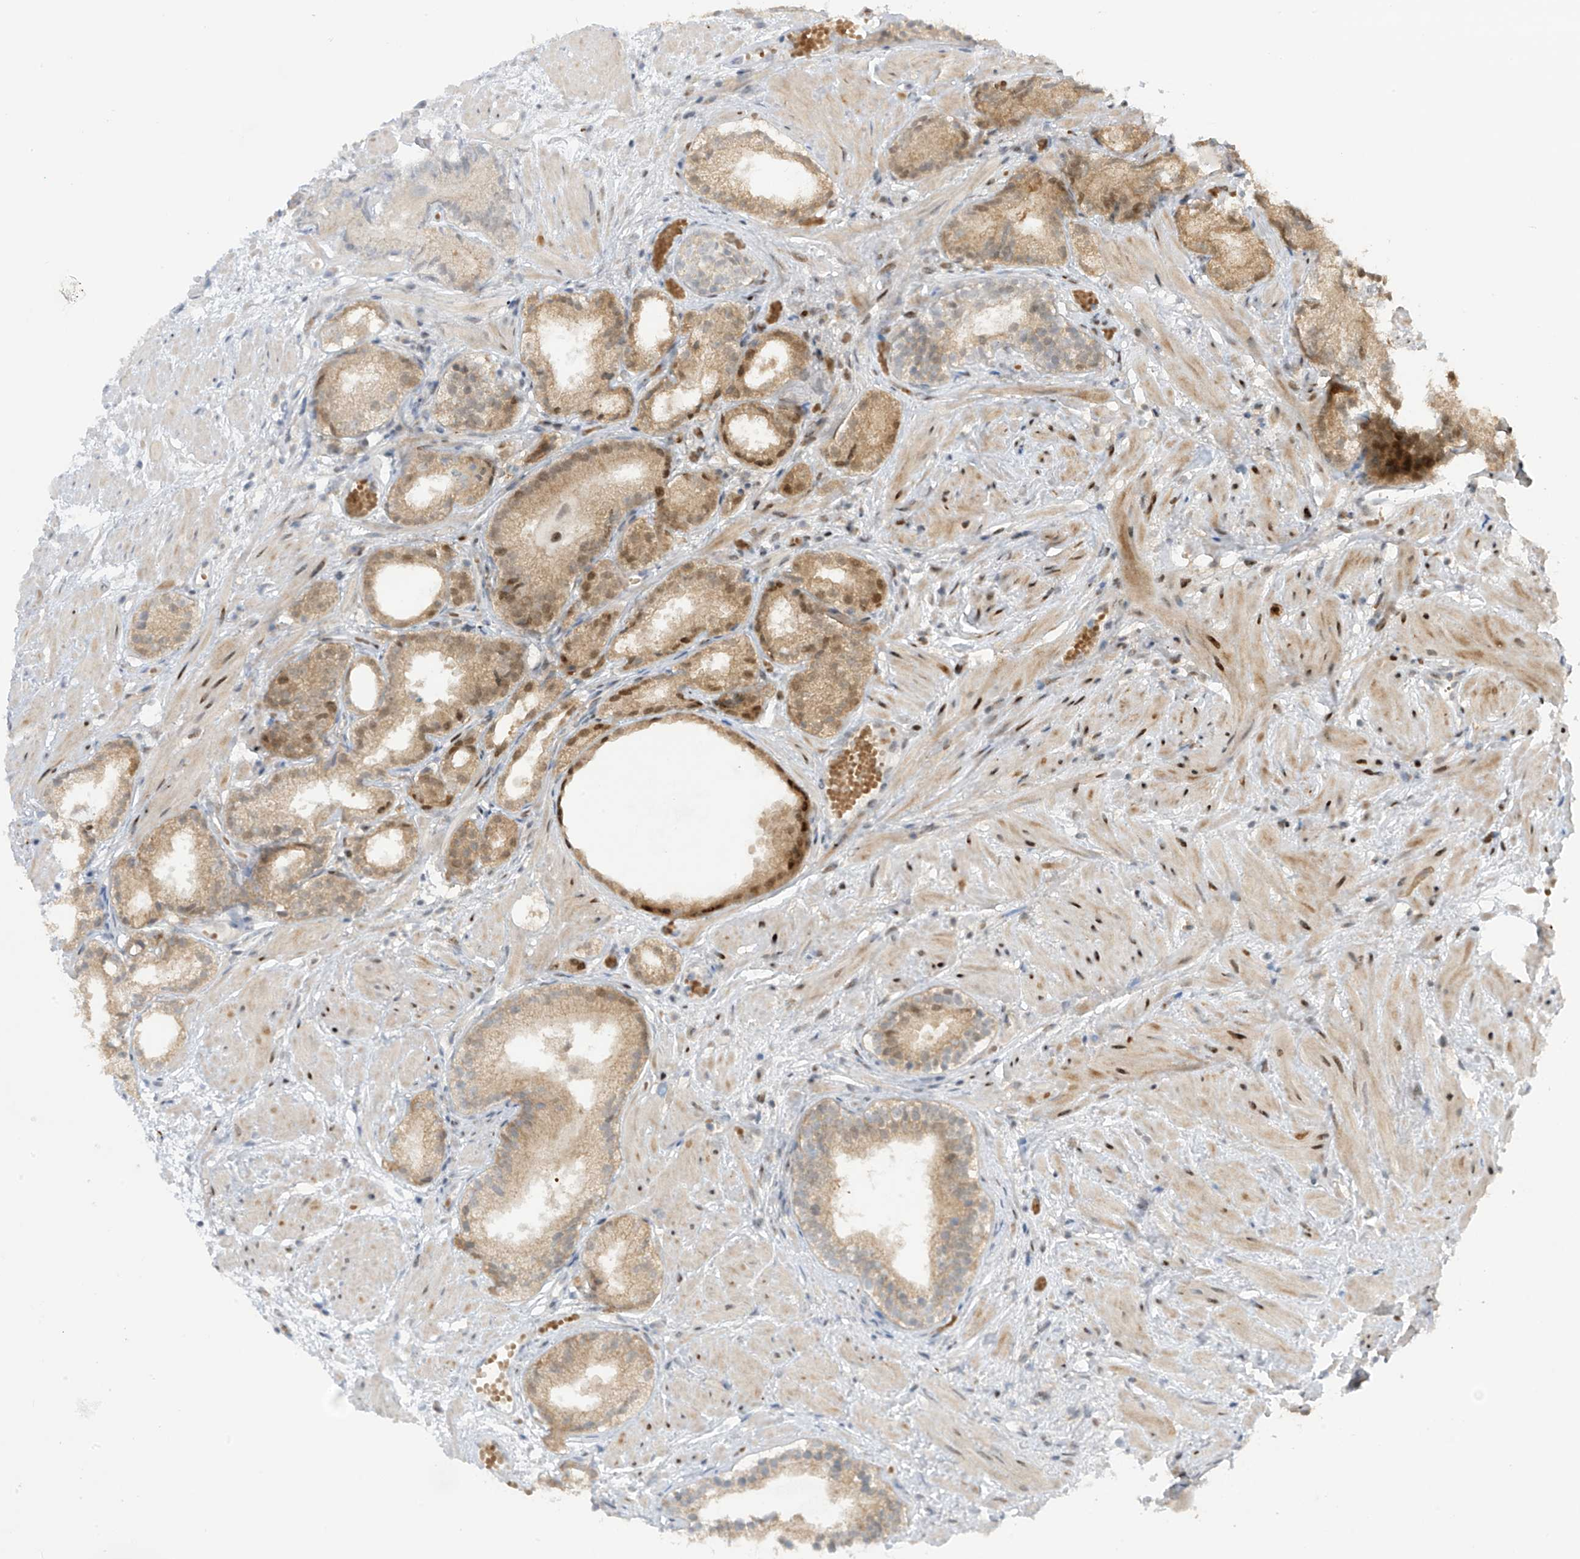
{"staining": {"intensity": "moderate", "quantity": ">75%", "location": "cytoplasmic/membranous,nuclear"}, "tissue": "prostate cancer", "cell_type": "Tumor cells", "image_type": "cancer", "snomed": [{"axis": "morphology", "description": "Adenocarcinoma, Low grade"}, {"axis": "topography", "description": "Prostate"}], "caption": "There is medium levels of moderate cytoplasmic/membranous and nuclear positivity in tumor cells of prostate adenocarcinoma (low-grade), as demonstrated by immunohistochemical staining (brown color).", "gene": "ZCWPW2", "patient": {"sex": "male", "age": 88}}